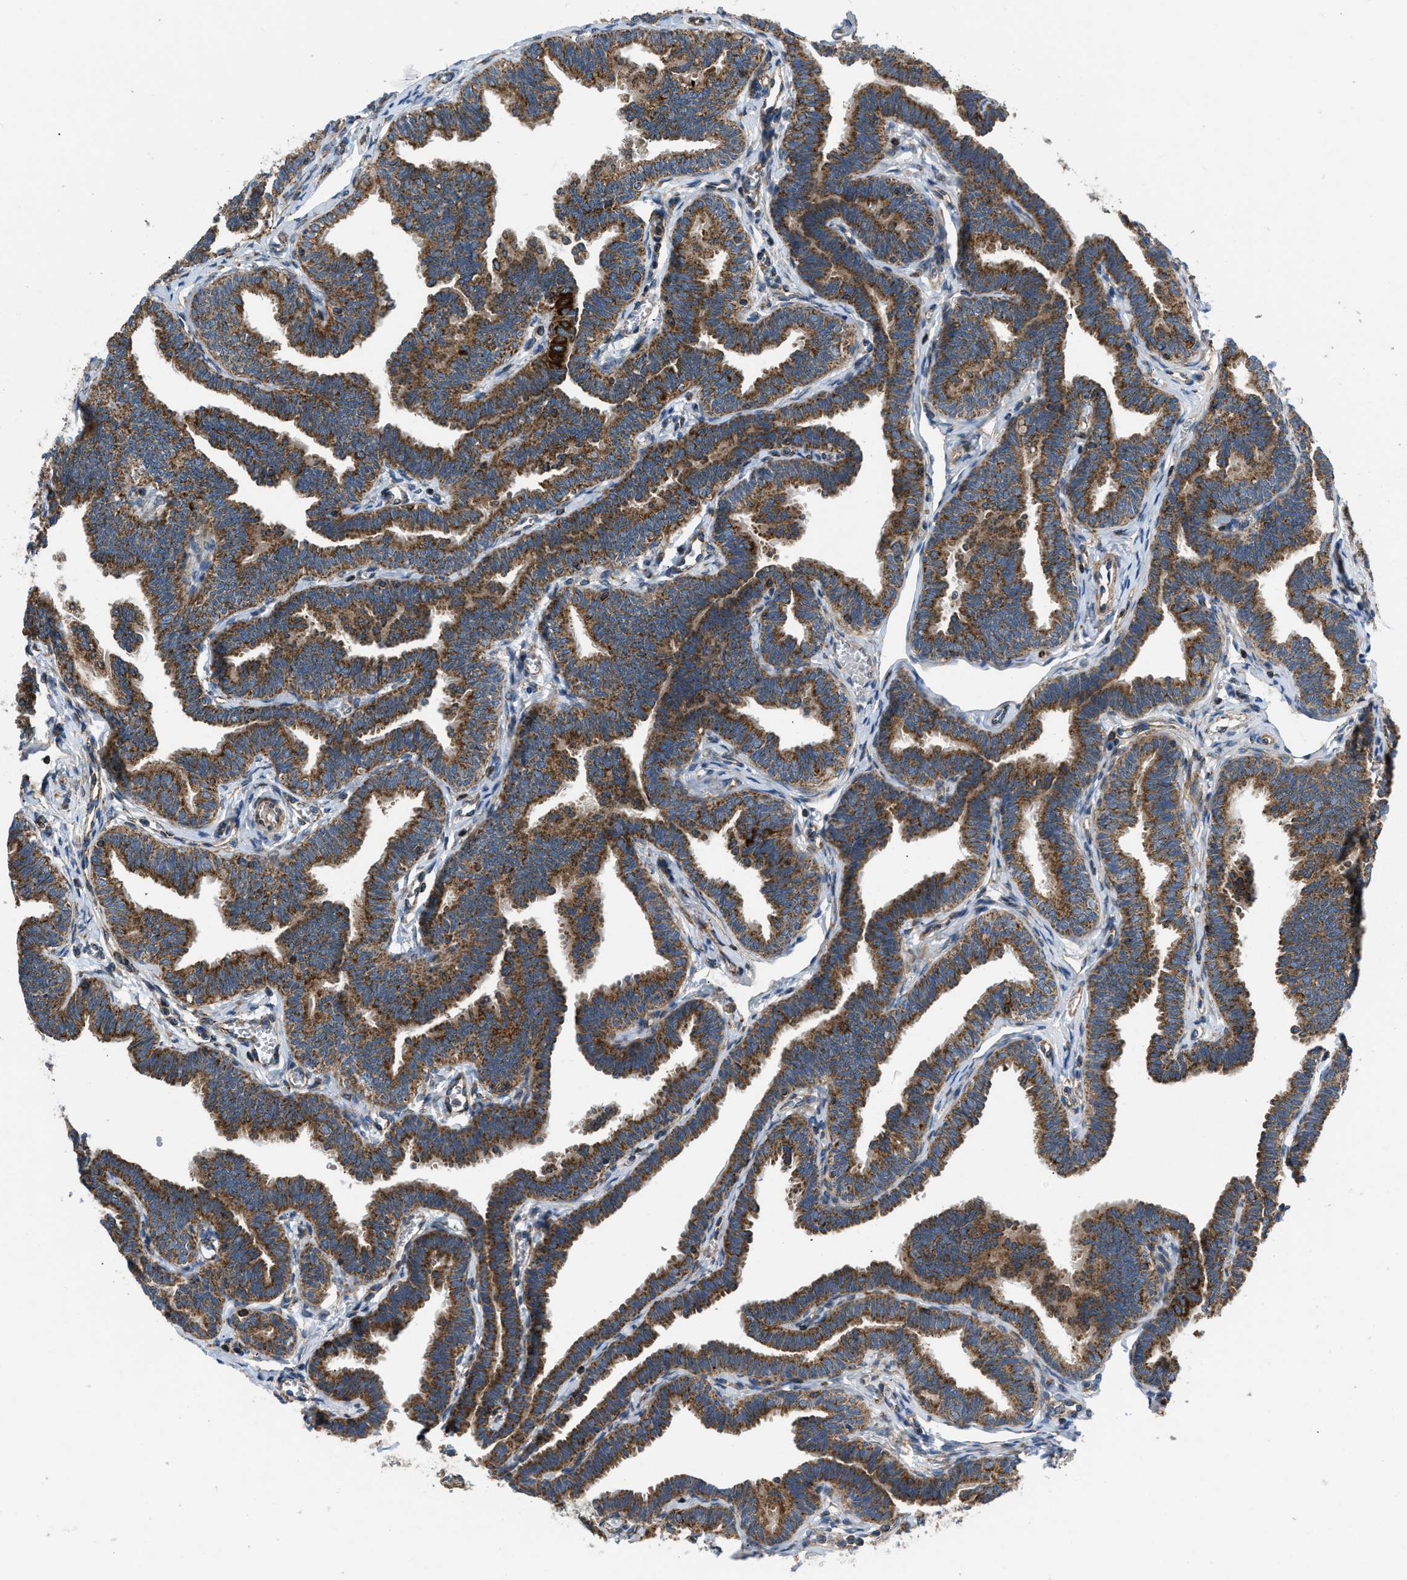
{"staining": {"intensity": "strong", "quantity": ">75%", "location": "cytoplasmic/membranous"}, "tissue": "fallopian tube", "cell_type": "Glandular cells", "image_type": "normal", "snomed": [{"axis": "morphology", "description": "Normal tissue, NOS"}, {"axis": "topography", "description": "Fallopian tube"}, {"axis": "topography", "description": "Ovary"}], "caption": "Immunohistochemistry (IHC) (DAB) staining of unremarkable human fallopian tube shows strong cytoplasmic/membranous protein staining in approximately >75% of glandular cells.", "gene": "OPTN", "patient": {"sex": "female", "age": 23}}